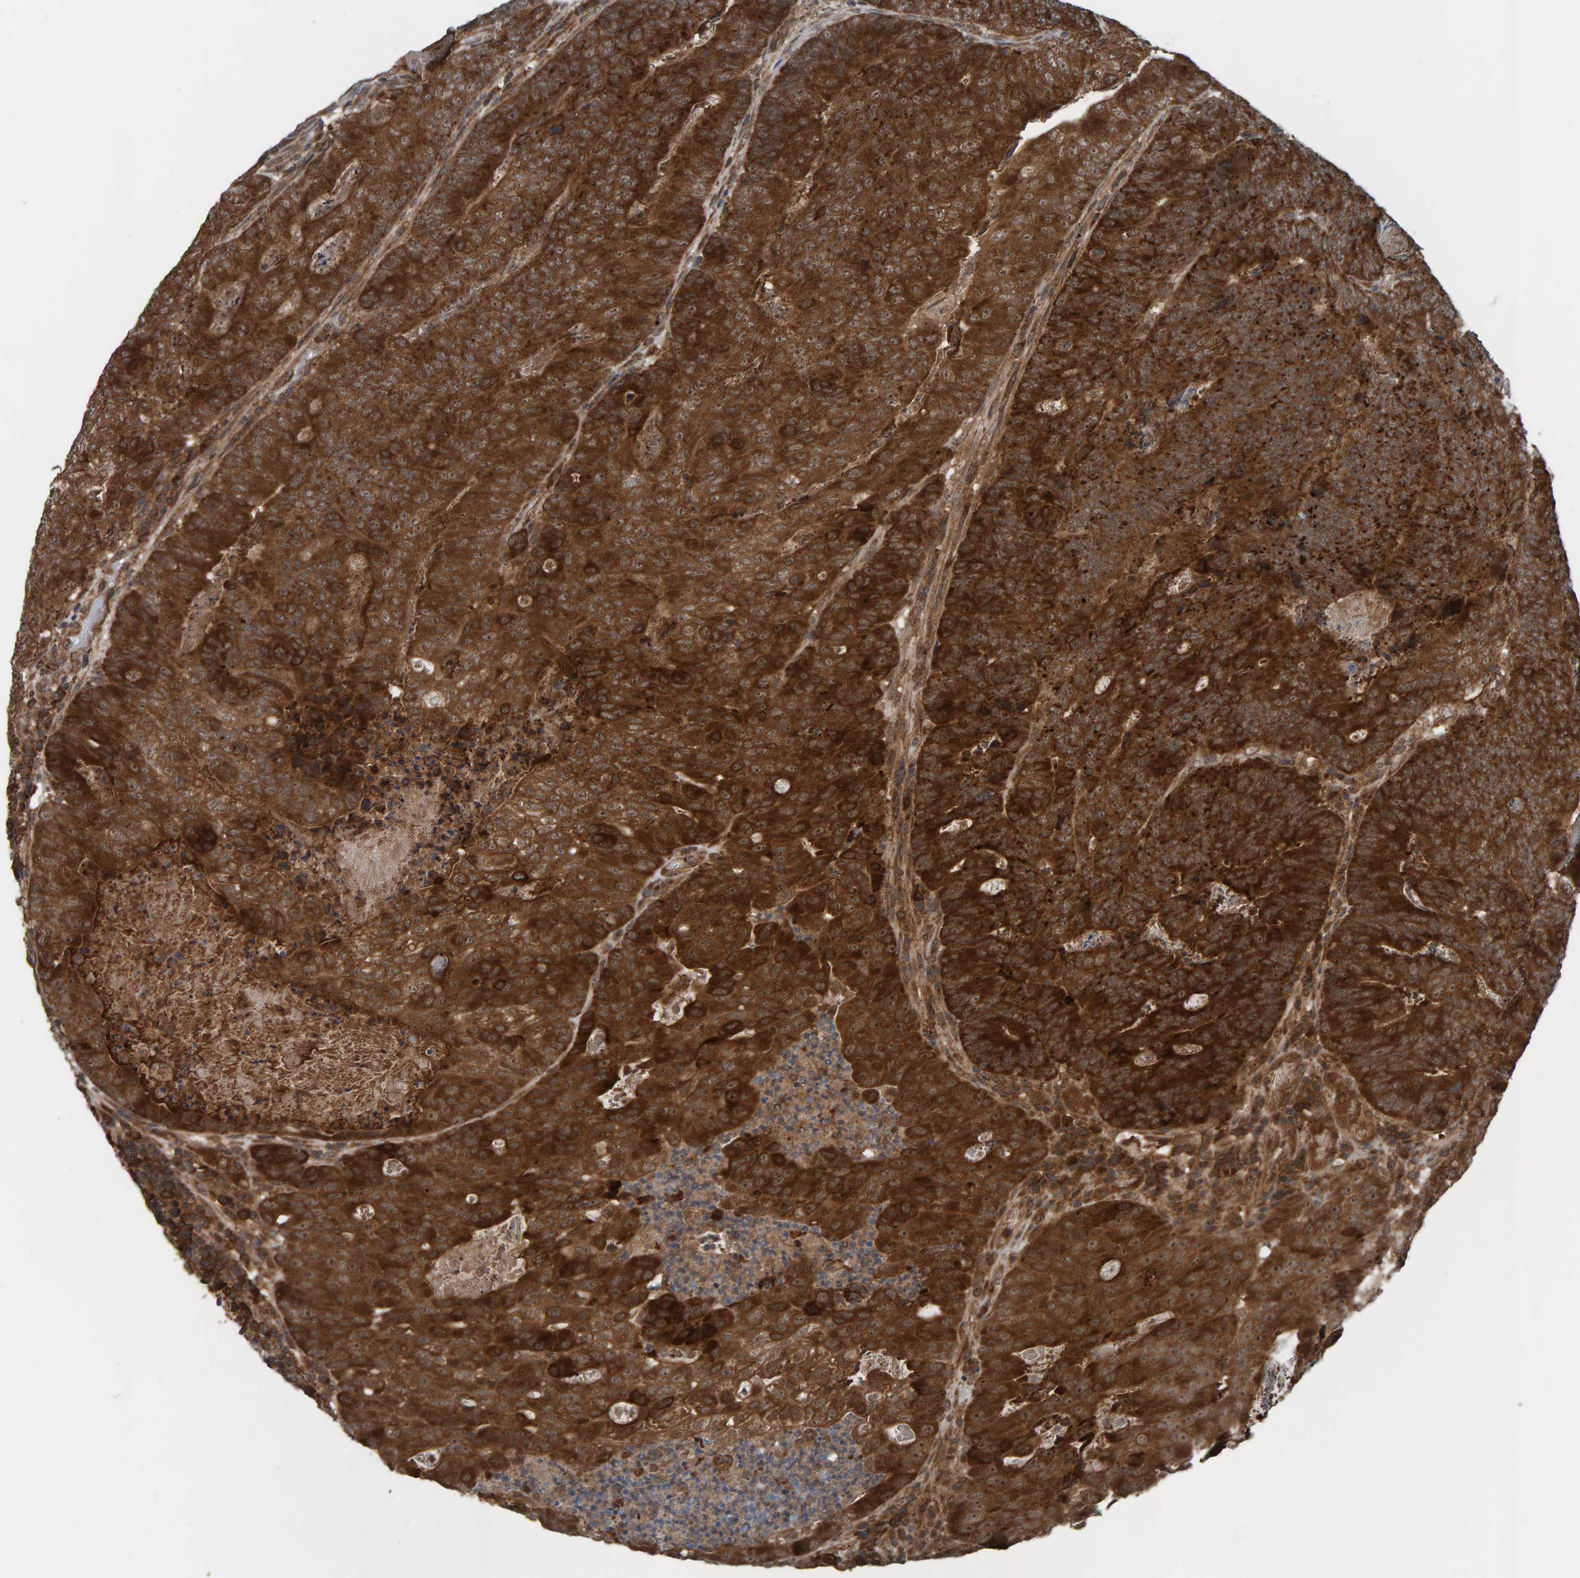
{"staining": {"intensity": "strong", "quantity": ">75%", "location": "cytoplasmic/membranous"}, "tissue": "colorectal cancer", "cell_type": "Tumor cells", "image_type": "cancer", "snomed": [{"axis": "morphology", "description": "Adenocarcinoma, NOS"}, {"axis": "topography", "description": "Colon"}], "caption": "Human colorectal cancer (adenocarcinoma) stained with a protein marker reveals strong staining in tumor cells.", "gene": "CUEDC1", "patient": {"sex": "female", "age": 67}}